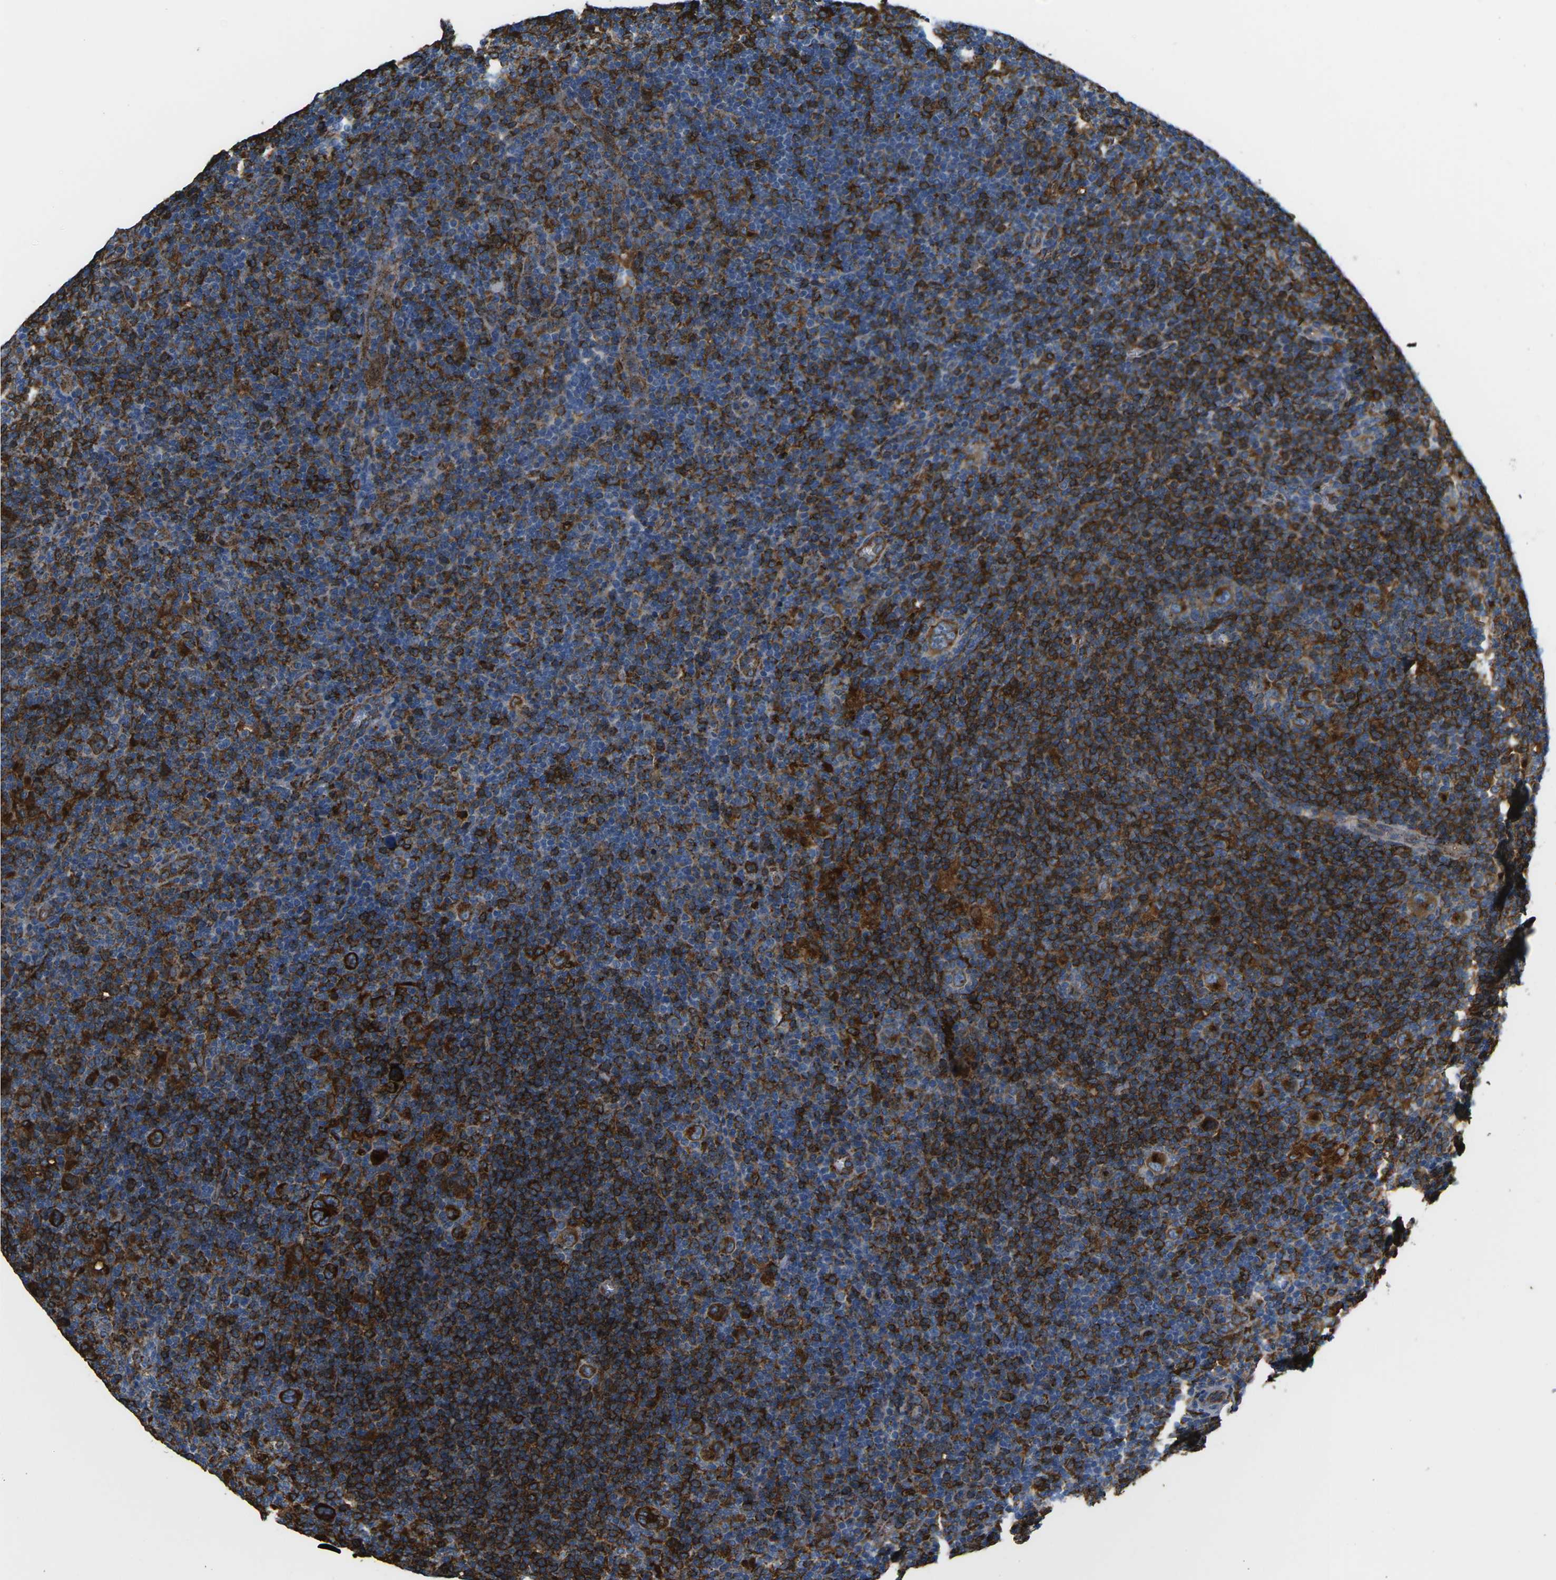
{"staining": {"intensity": "strong", "quantity": ">75%", "location": "cytoplasmic/membranous"}, "tissue": "lymphoma", "cell_type": "Tumor cells", "image_type": "cancer", "snomed": [{"axis": "morphology", "description": "Hodgkin's disease, NOS"}, {"axis": "topography", "description": "Lymph node"}], "caption": "Human Hodgkin's disease stained with a brown dye exhibits strong cytoplasmic/membranous positive positivity in about >75% of tumor cells.", "gene": "PTPN1", "patient": {"sex": "female", "age": 57}}